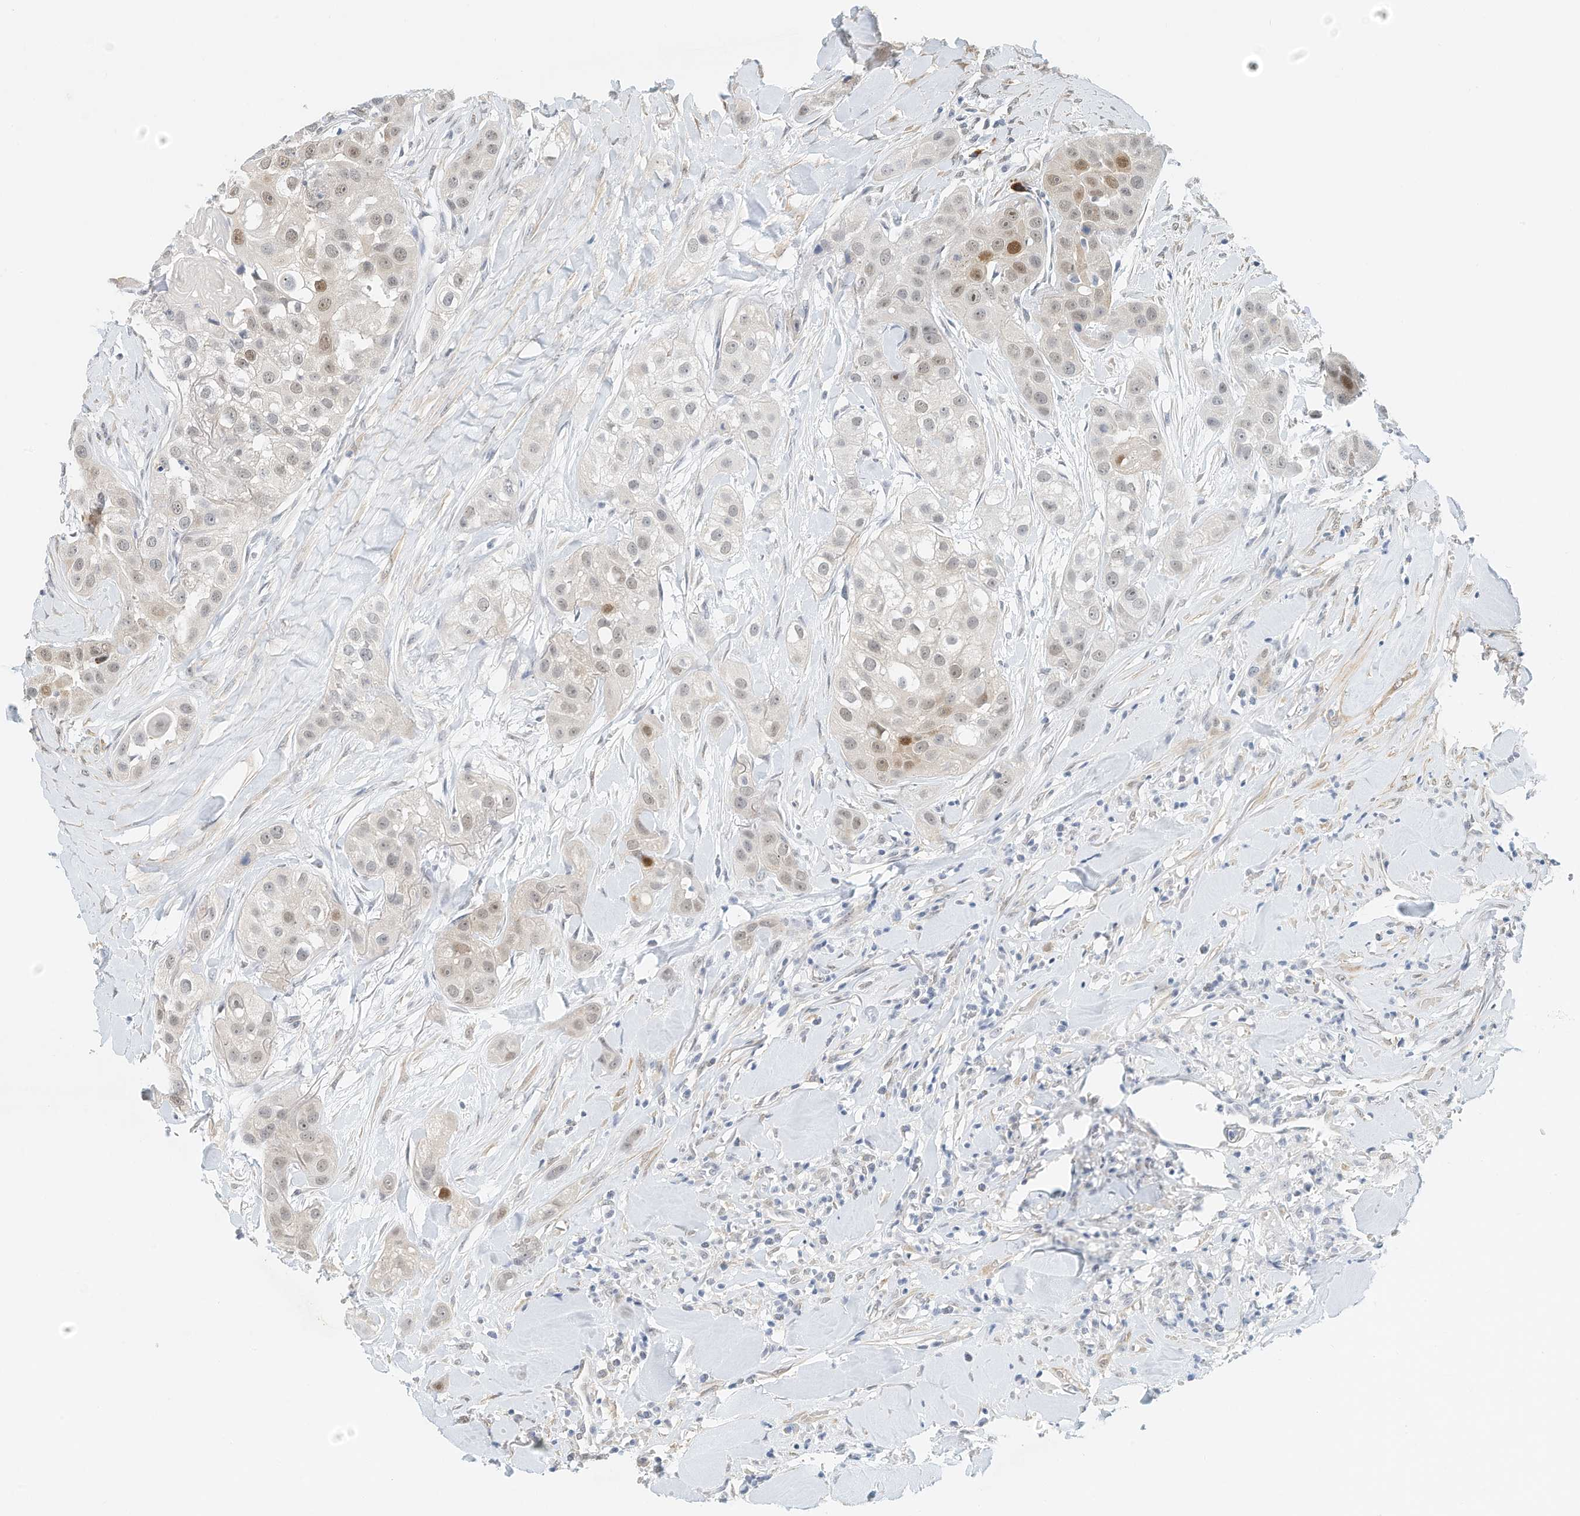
{"staining": {"intensity": "moderate", "quantity": "<25%", "location": "nuclear"}, "tissue": "head and neck cancer", "cell_type": "Tumor cells", "image_type": "cancer", "snomed": [{"axis": "morphology", "description": "Normal tissue, NOS"}, {"axis": "morphology", "description": "Squamous cell carcinoma, NOS"}, {"axis": "topography", "description": "Skeletal muscle"}, {"axis": "topography", "description": "Head-Neck"}], "caption": "Protein positivity by immunohistochemistry shows moderate nuclear positivity in approximately <25% of tumor cells in head and neck cancer (squamous cell carcinoma).", "gene": "ARHGAP28", "patient": {"sex": "male", "age": 51}}